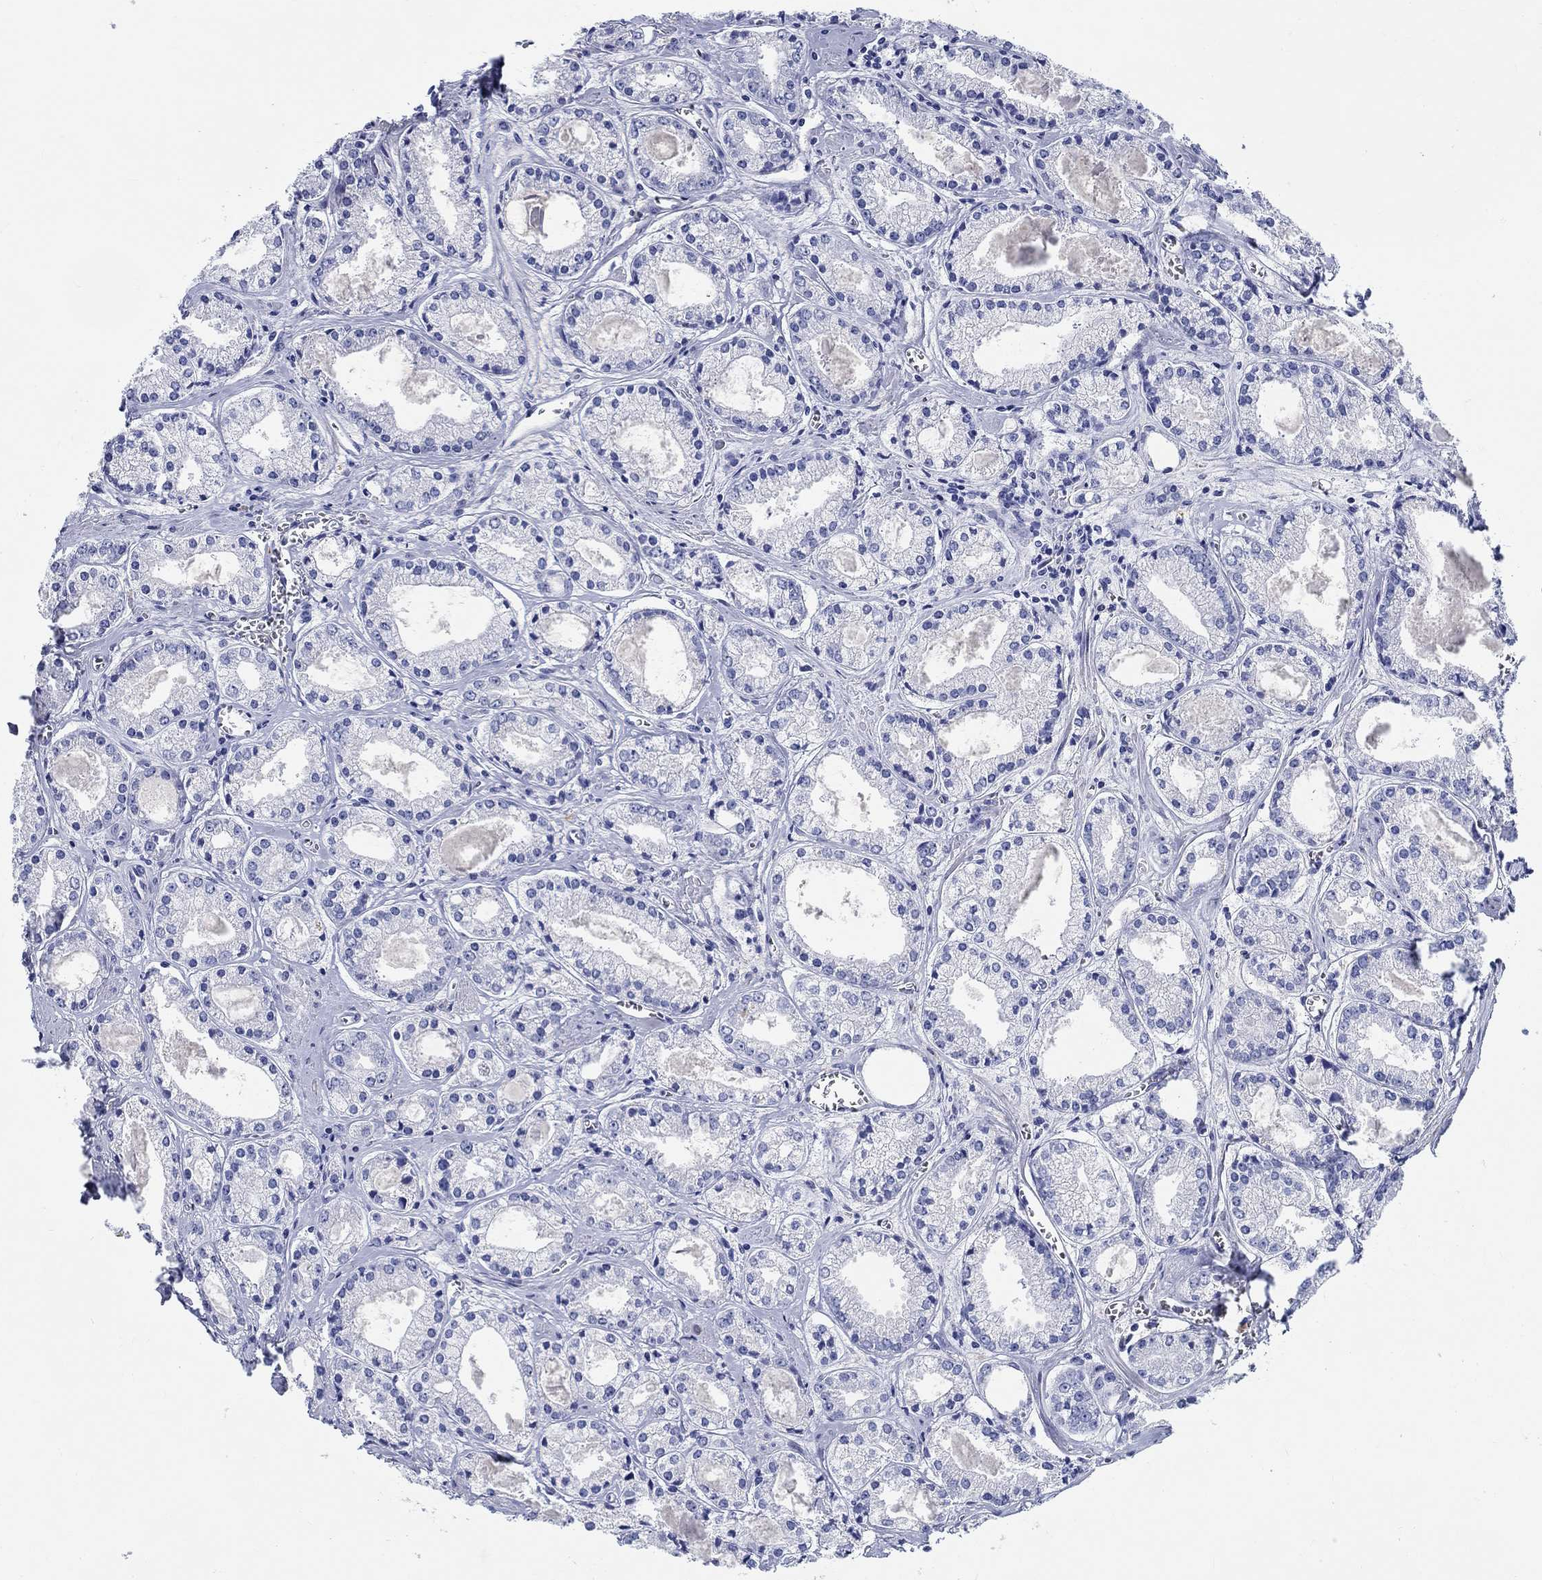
{"staining": {"intensity": "negative", "quantity": "none", "location": "none"}, "tissue": "prostate cancer", "cell_type": "Tumor cells", "image_type": "cancer", "snomed": [{"axis": "morphology", "description": "Adenocarcinoma, NOS"}, {"axis": "topography", "description": "Prostate"}], "caption": "This is an immunohistochemistry (IHC) micrograph of human prostate adenocarcinoma. There is no positivity in tumor cells.", "gene": "FBXO2", "patient": {"sex": "male", "age": 72}}